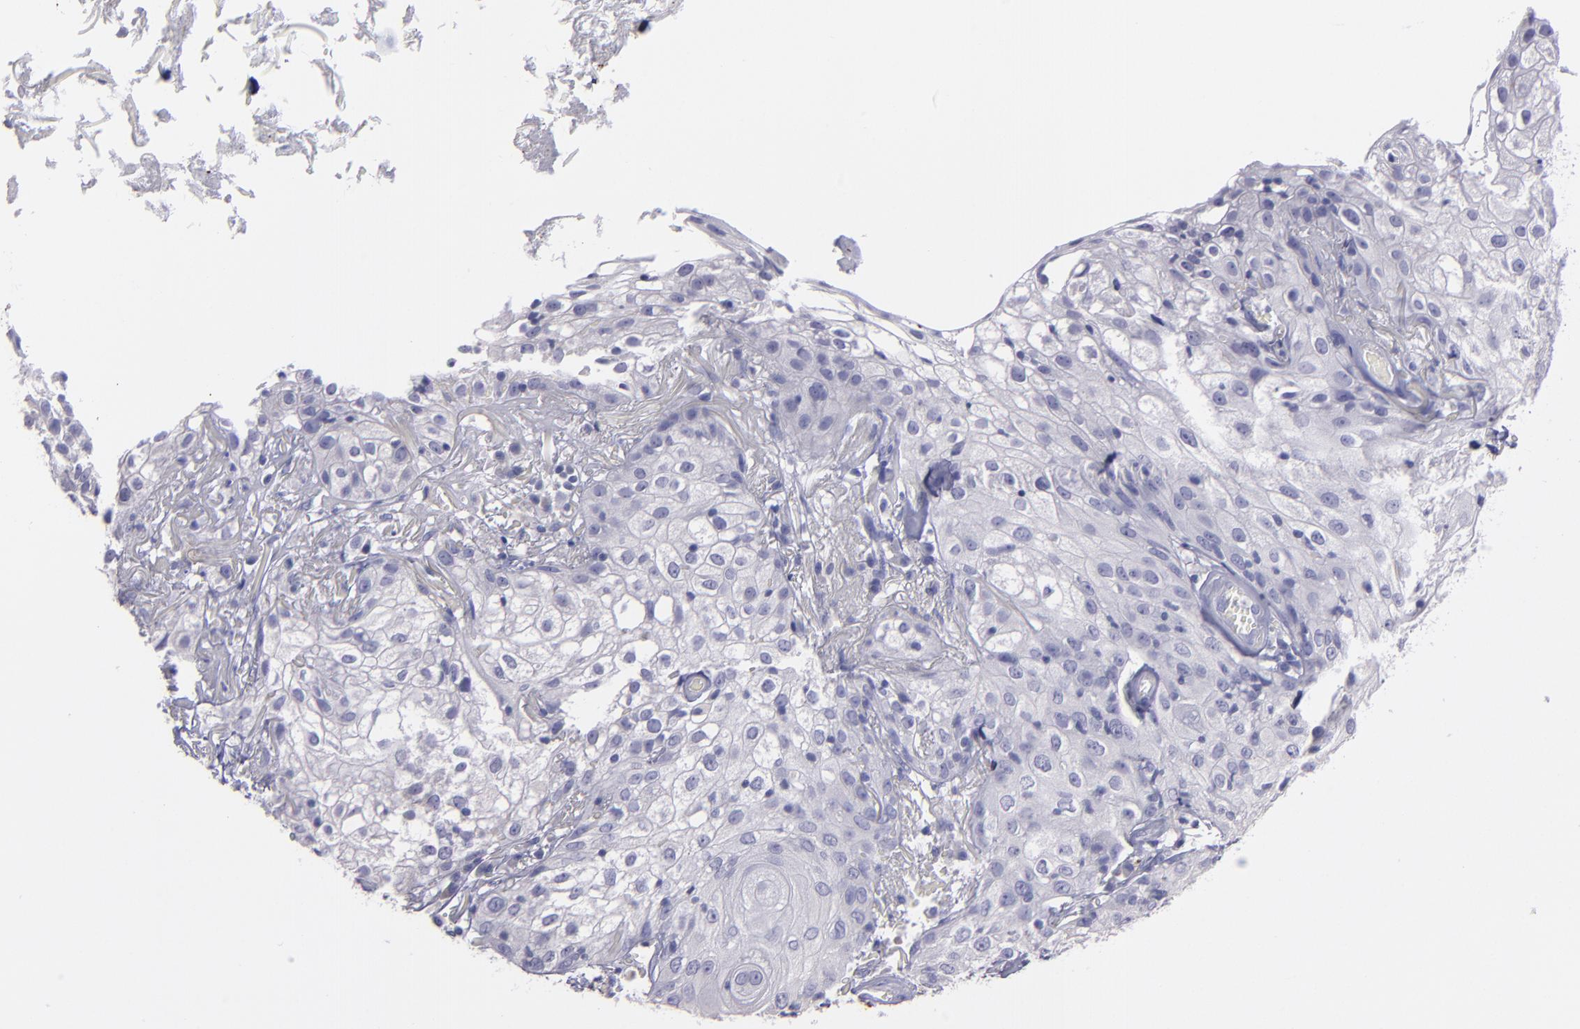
{"staining": {"intensity": "negative", "quantity": "none", "location": "none"}, "tissue": "skin cancer", "cell_type": "Tumor cells", "image_type": "cancer", "snomed": [{"axis": "morphology", "description": "Squamous cell carcinoma, NOS"}, {"axis": "topography", "description": "Skin"}], "caption": "Immunohistochemistry of squamous cell carcinoma (skin) reveals no expression in tumor cells.", "gene": "SNAP25", "patient": {"sex": "male", "age": 65}}